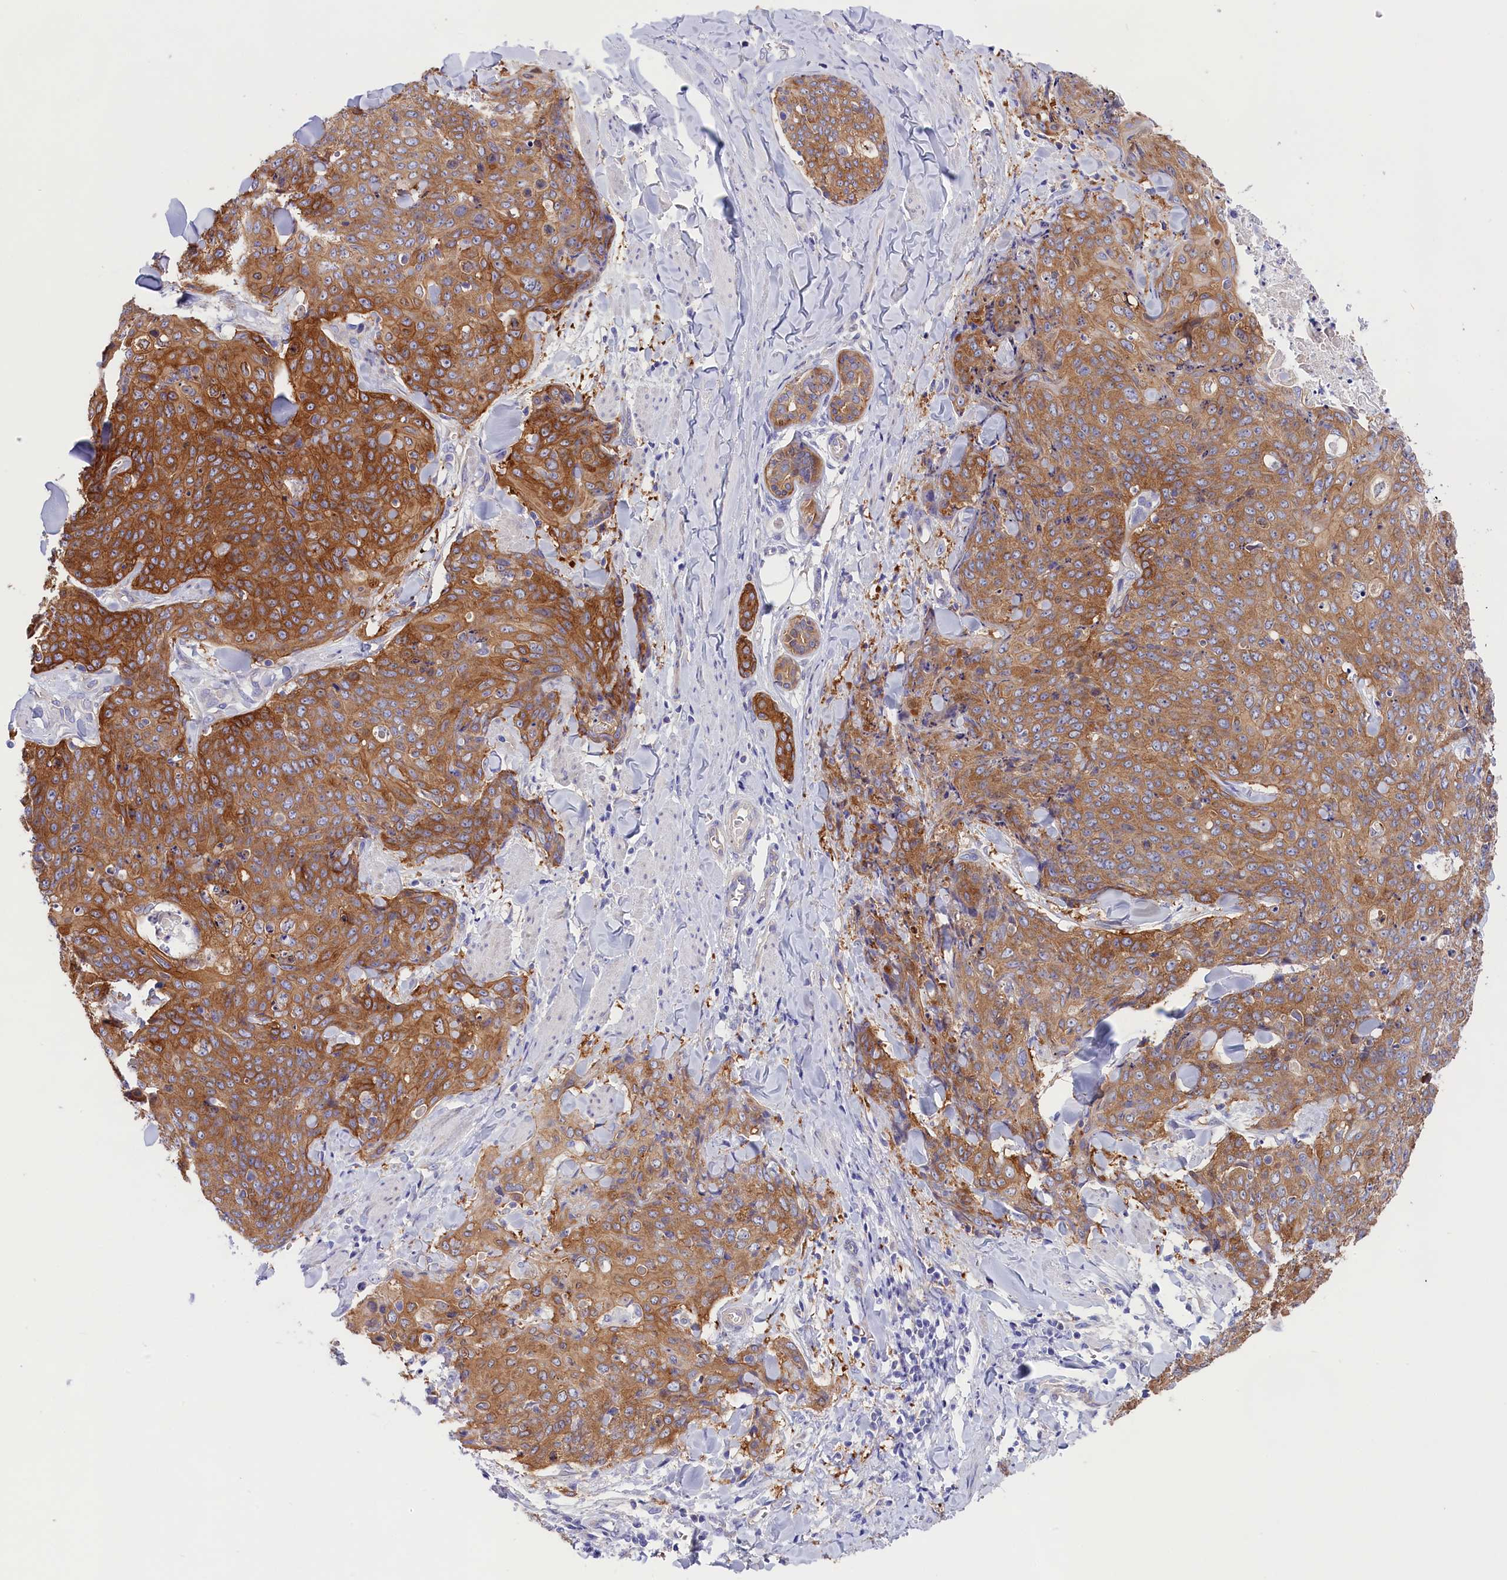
{"staining": {"intensity": "strong", "quantity": ">75%", "location": "cytoplasmic/membranous"}, "tissue": "skin cancer", "cell_type": "Tumor cells", "image_type": "cancer", "snomed": [{"axis": "morphology", "description": "Squamous cell carcinoma, NOS"}, {"axis": "topography", "description": "Skin"}, {"axis": "topography", "description": "Vulva"}], "caption": "A micrograph of human skin squamous cell carcinoma stained for a protein shows strong cytoplasmic/membranous brown staining in tumor cells.", "gene": "PPP1R13L", "patient": {"sex": "female", "age": 85}}